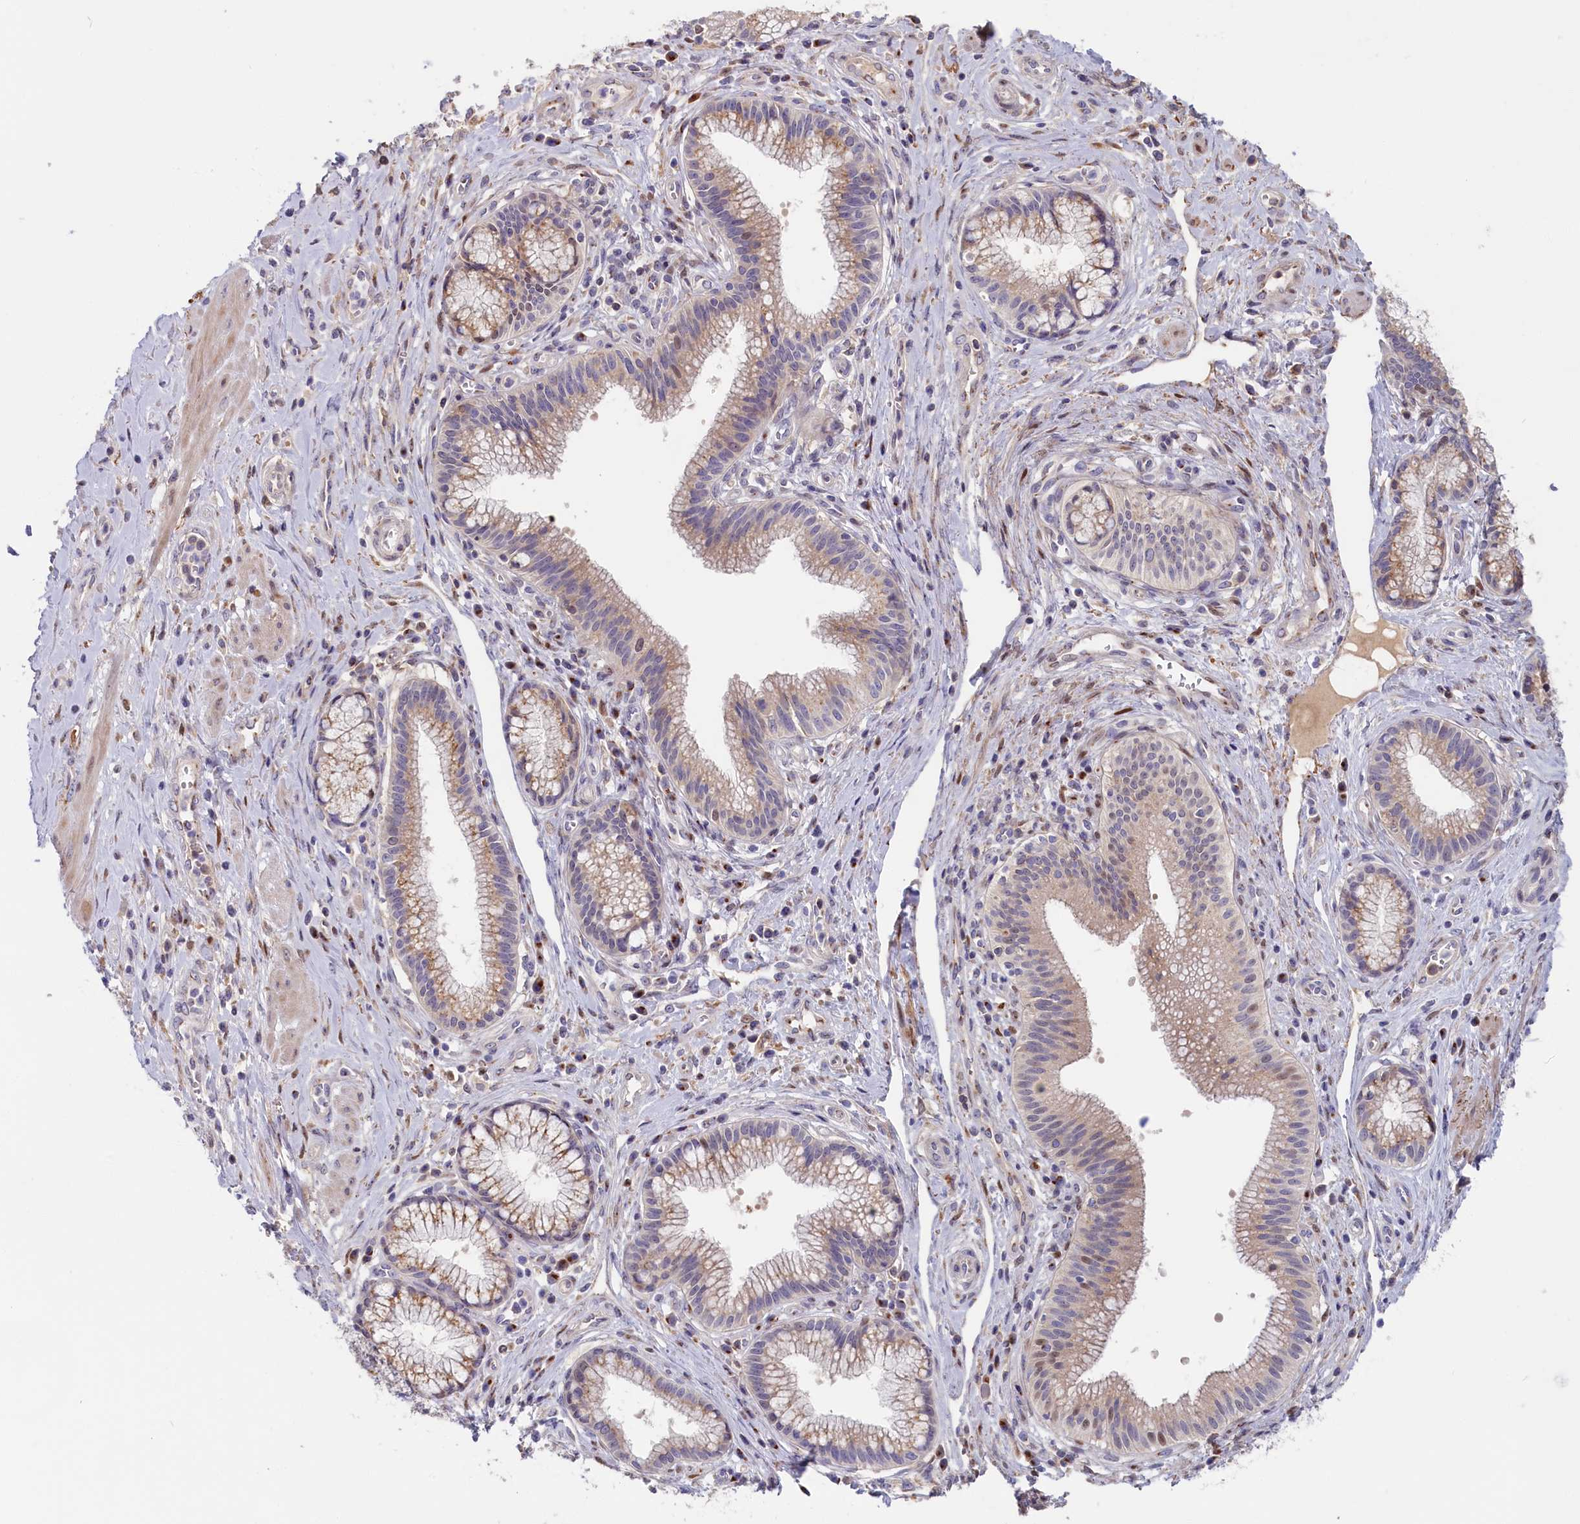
{"staining": {"intensity": "weak", "quantity": ">75%", "location": "cytoplasmic/membranous"}, "tissue": "pancreatic cancer", "cell_type": "Tumor cells", "image_type": "cancer", "snomed": [{"axis": "morphology", "description": "Adenocarcinoma, NOS"}, {"axis": "topography", "description": "Pancreas"}], "caption": "DAB (3,3'-diaminobenzidine) immunohistochemical staining of human pancreatic adenocarcinoma displays weak cytoplasmic/membranous protein positivity in approximately >75% of tumor cells. Immunohistochemistry stains the protein of interest in brown and the nuclei are stained blue.", "gene": "CHST12", "patient": {"sex": "male", "age": 72}}